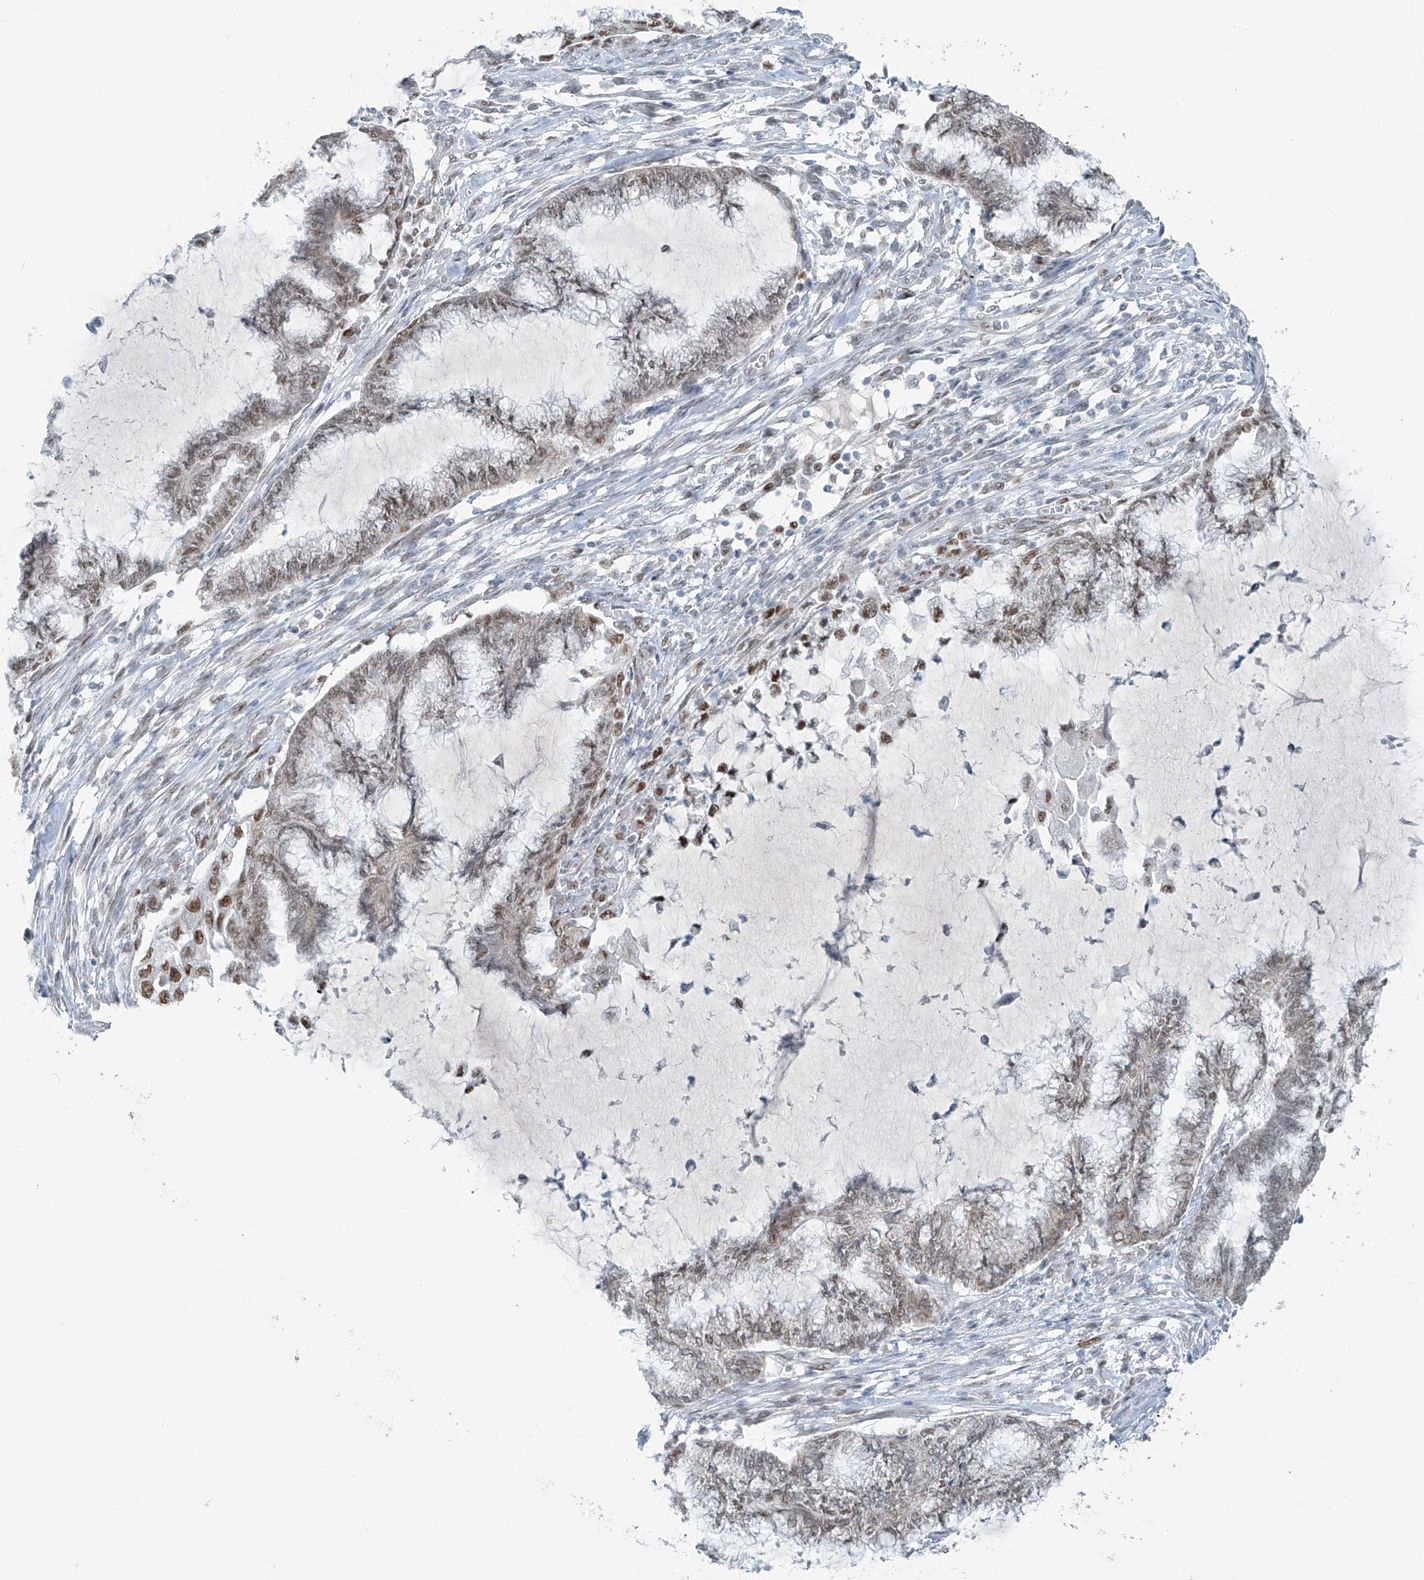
{"staining": {"intensity": "moderate", "quantity": "<25%", "location": "nuclear"}, "tissue": "endometrial cancer", "cell_type": "Tumor cells", "image_type": "cancer", "snomed": [{"axis": "morphology", "description": "Adenocarcinoma, NOS"}, {"axis": "topography", "description": "Endometrium"}], "caption": "Protein expression by IHC demonstrates moderate nuclear positivity in approximately <25% of tumor cells in endometrial adenocarcinoma. The protein of interest is stained brown, and the nuclei are stained in blue (DAB (3,3'-diaminobenzidine) IHC with brightfield microscopy, high magnification).", "gene": "WRNIP1", "patient": {"sex": "female", "age": 86}}